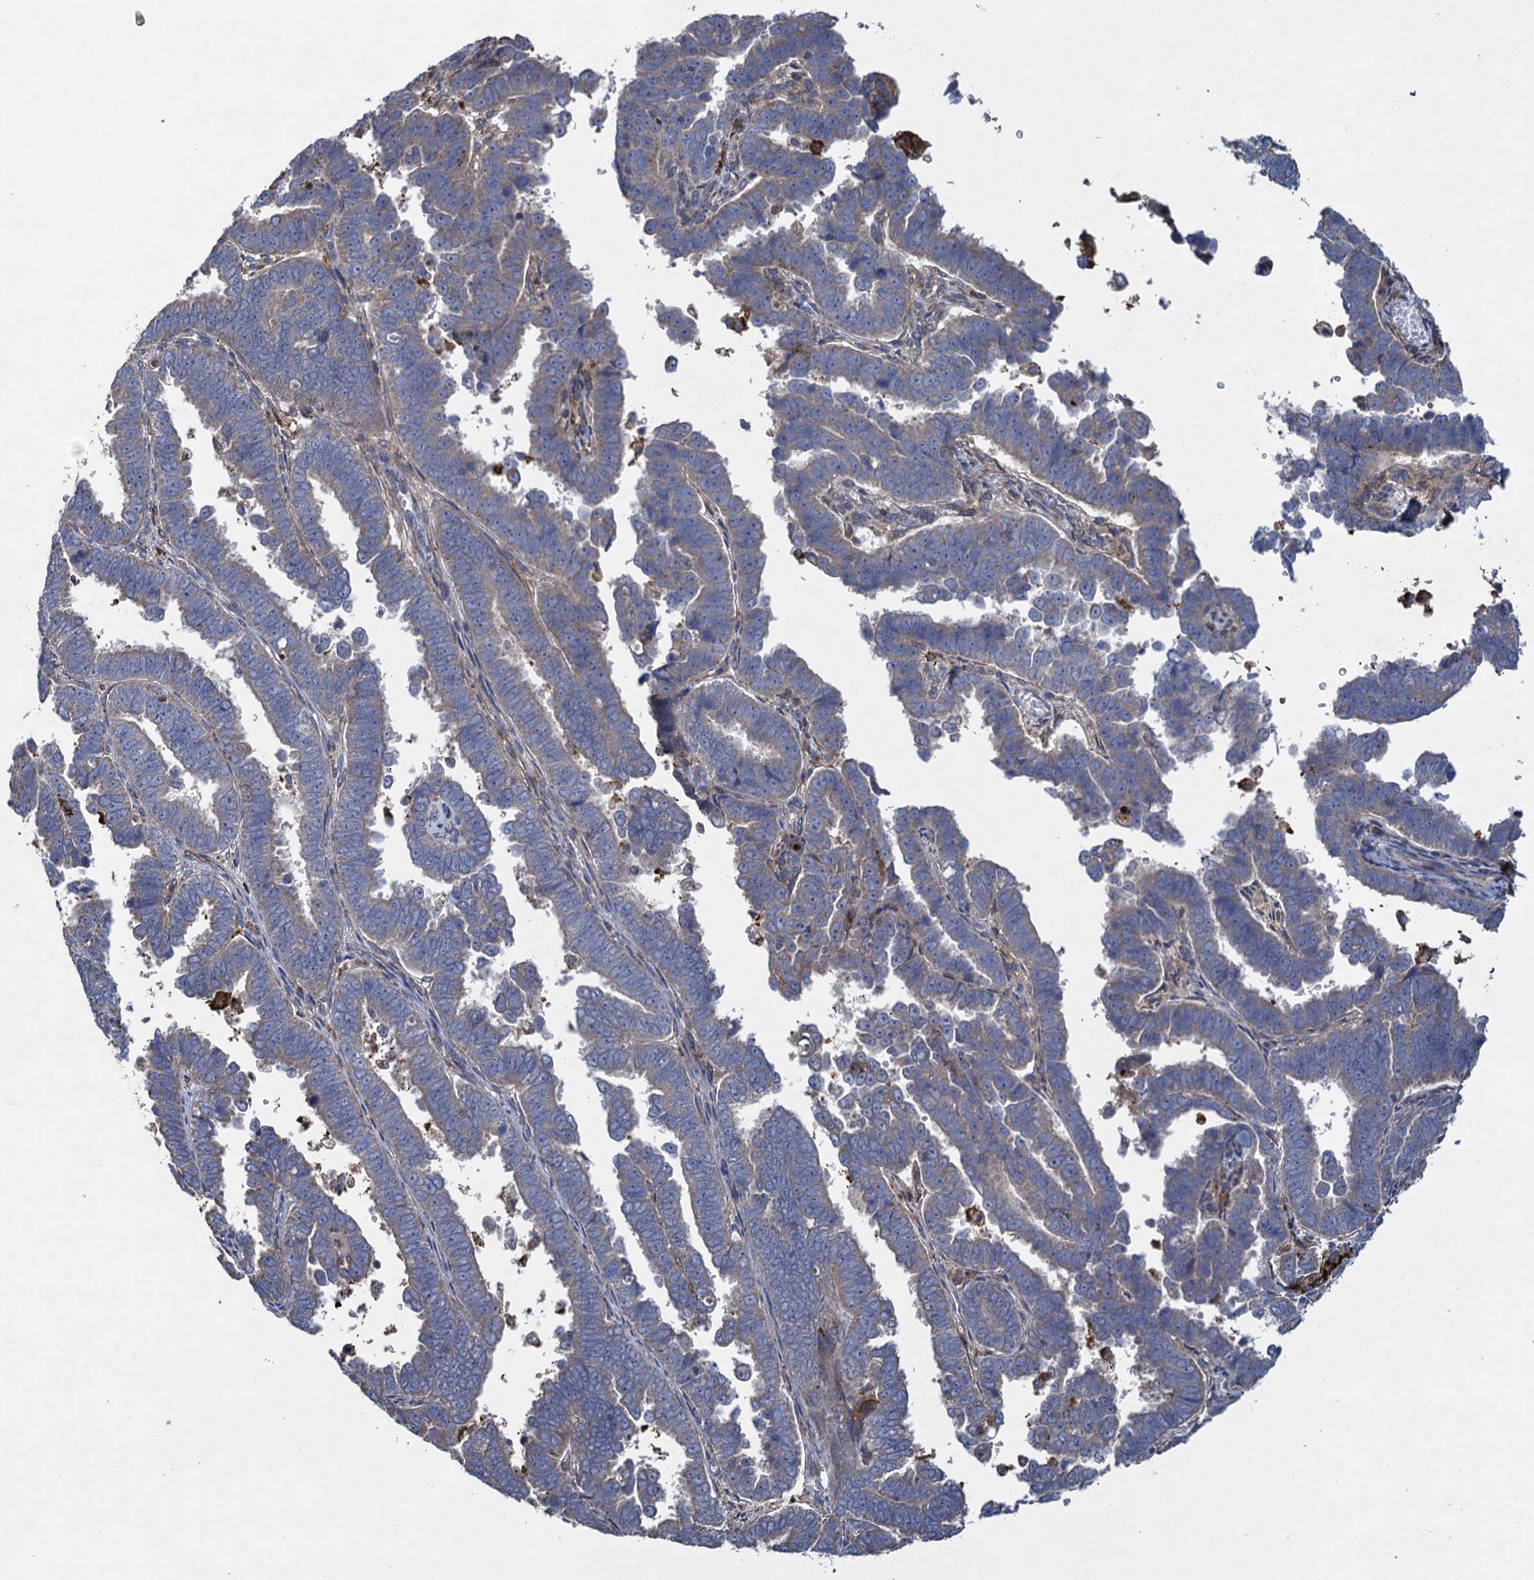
{"staining": {"intensity": "weak", "quantity": "<25%", "location": "cytoplasmic/membranous"}, "tissue": "endometrial cancer", "cell_type": "Tumor cells", "image_type": "cancer", "snomed": [{"axis": "morphology", "description": "Adenocarcinoma, NOS"}, {"axis": "topography", "description": "Endometrium"}], "caption": "Adenocarcinoma (endometrial) was stained to show a protein in brown. There is no significant expression in tumor cells.", "gene": "TXNDC11", "patient": {"sex": "female", "age": 75}}